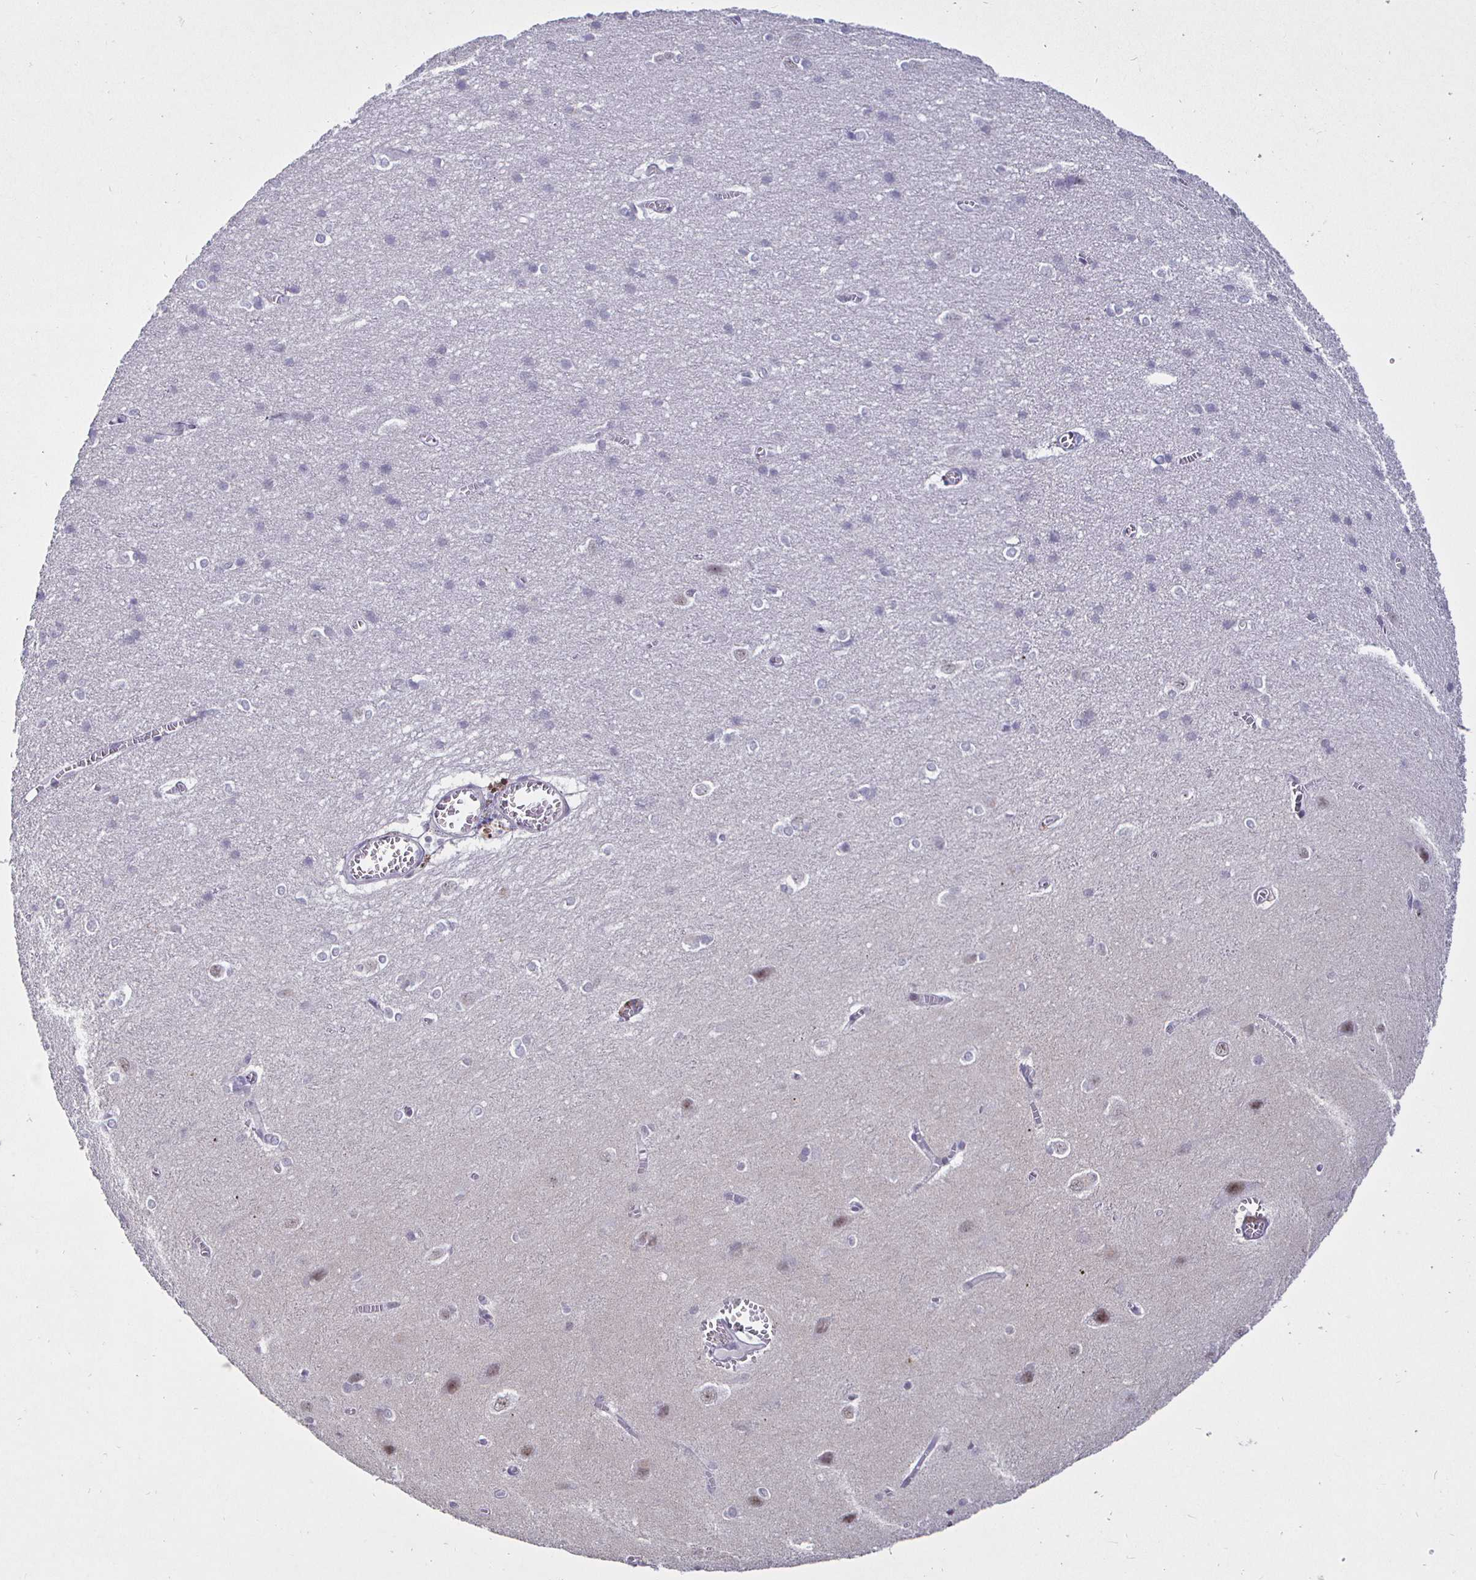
{"staining": {"intensity": "negative", "quantity": "none", "location": "none"}, "tissue": "cerebral cortex", "cell_type": "Endothelial cells", "image_type": "normal", "snomed": [{"axis": "morphology", "description": "Normal tissue, NOS"}, {"axis": "topography", "description": "Cerebral cortex"}], "caption": "A high-resolution micrograph shows immunohistochemistry staining of benign cerebral cortex, which demonstrates no significant positivity in endothelial cells. Nuclei are stained in blue.", "gene": "MLH1", "patient": {"sex": "male", "age": 37}}